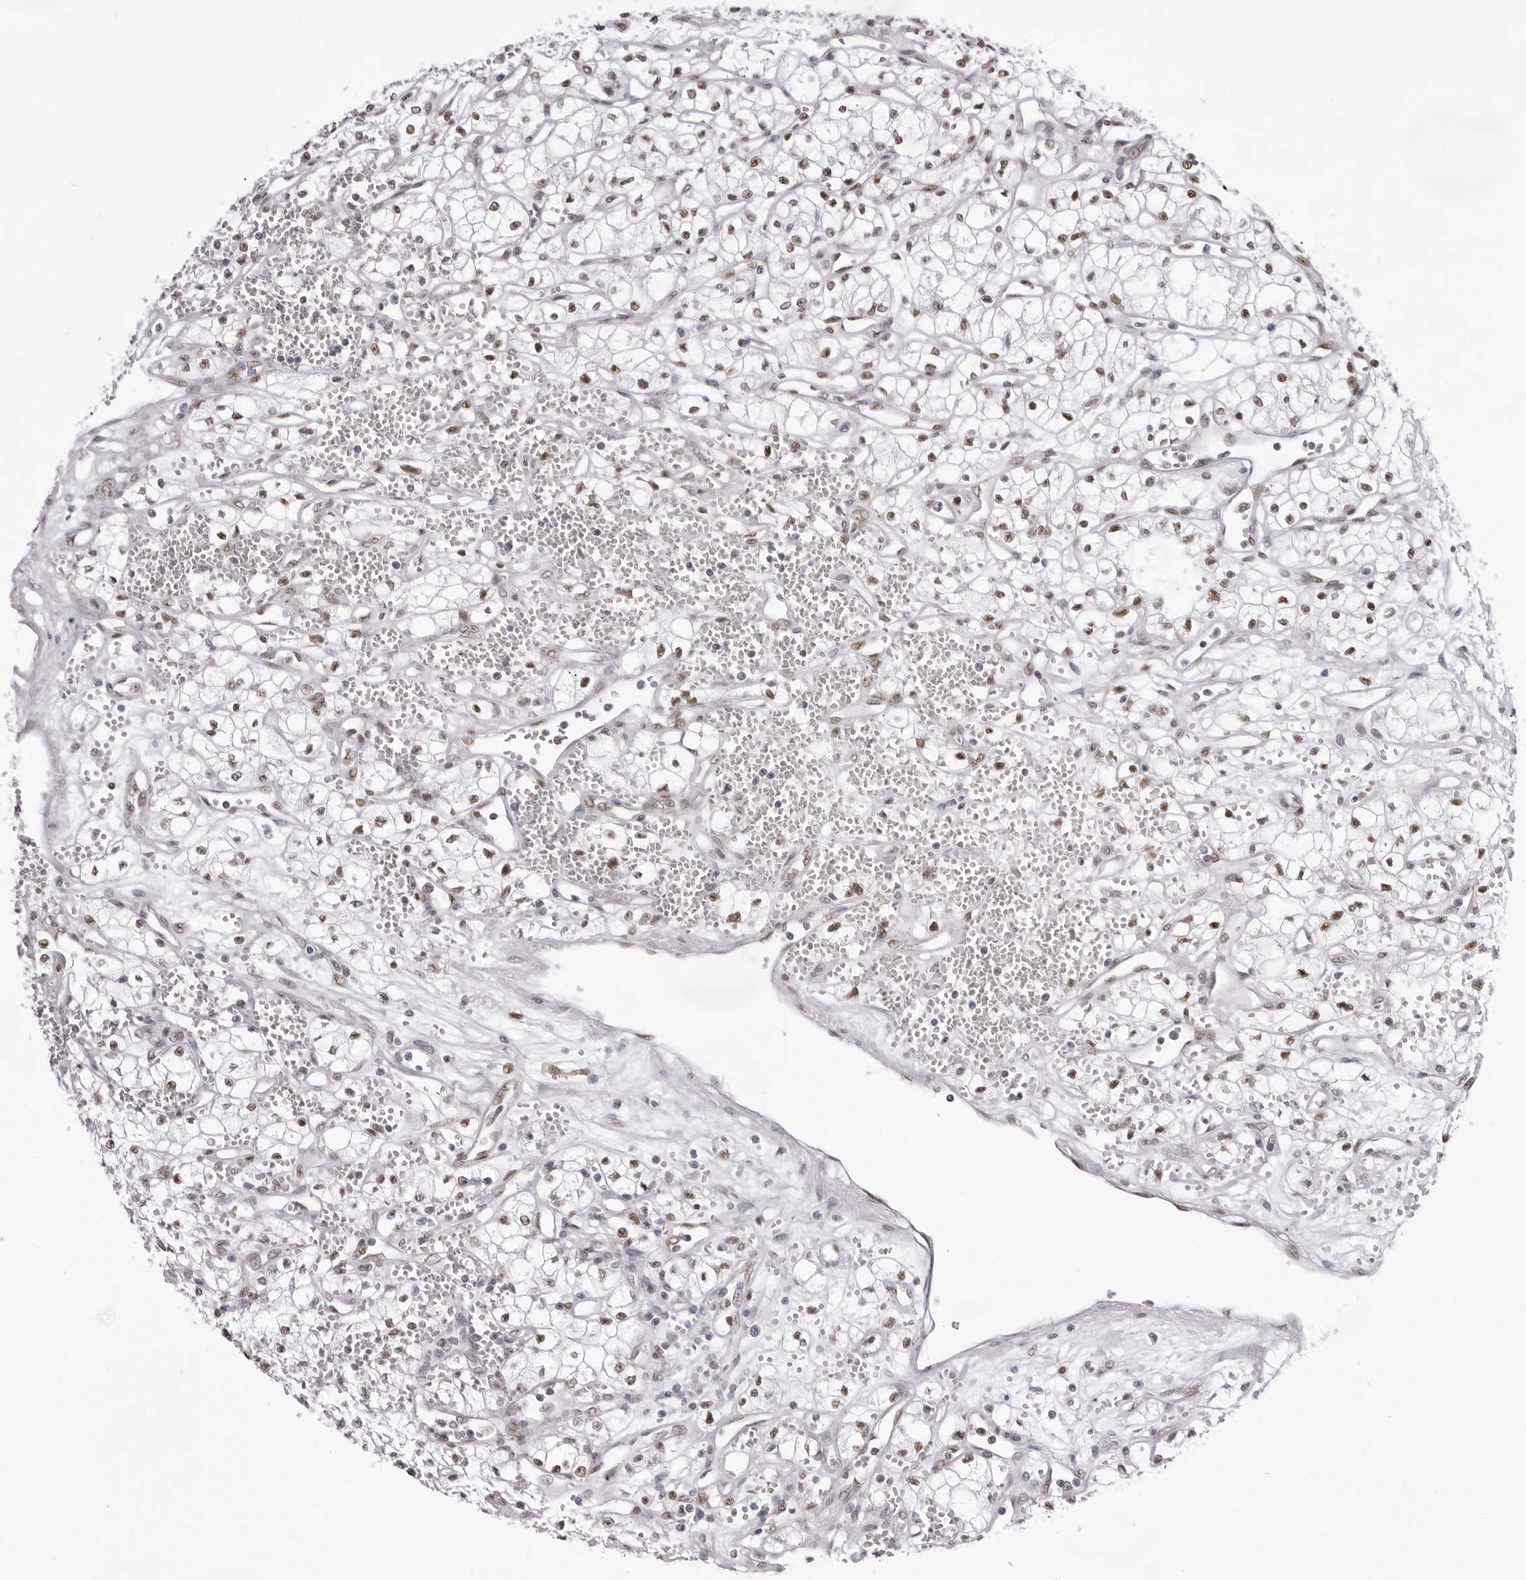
{"staining": {"intensity": "moderate", "quantity": ">75%", "location": "nuclear"}, "tissue": "renal cancer", "cell_type": "Tumor cells", "image_type": "cancer", "snomed": [{"axis": "morphology", "description": "Adenocarcinoma, NOS"}, {"axis": "topography", "description": "Kidney"}], "caption": "The photomicrograph exhibits immunohistochemical staining of renal cancer (adenocarcinoma). There is moderate nuclear expression is seen in about >75% of tumor cells.", "gene": "IRF2BP2", "patient": {"sex": "male", "age": 59}}